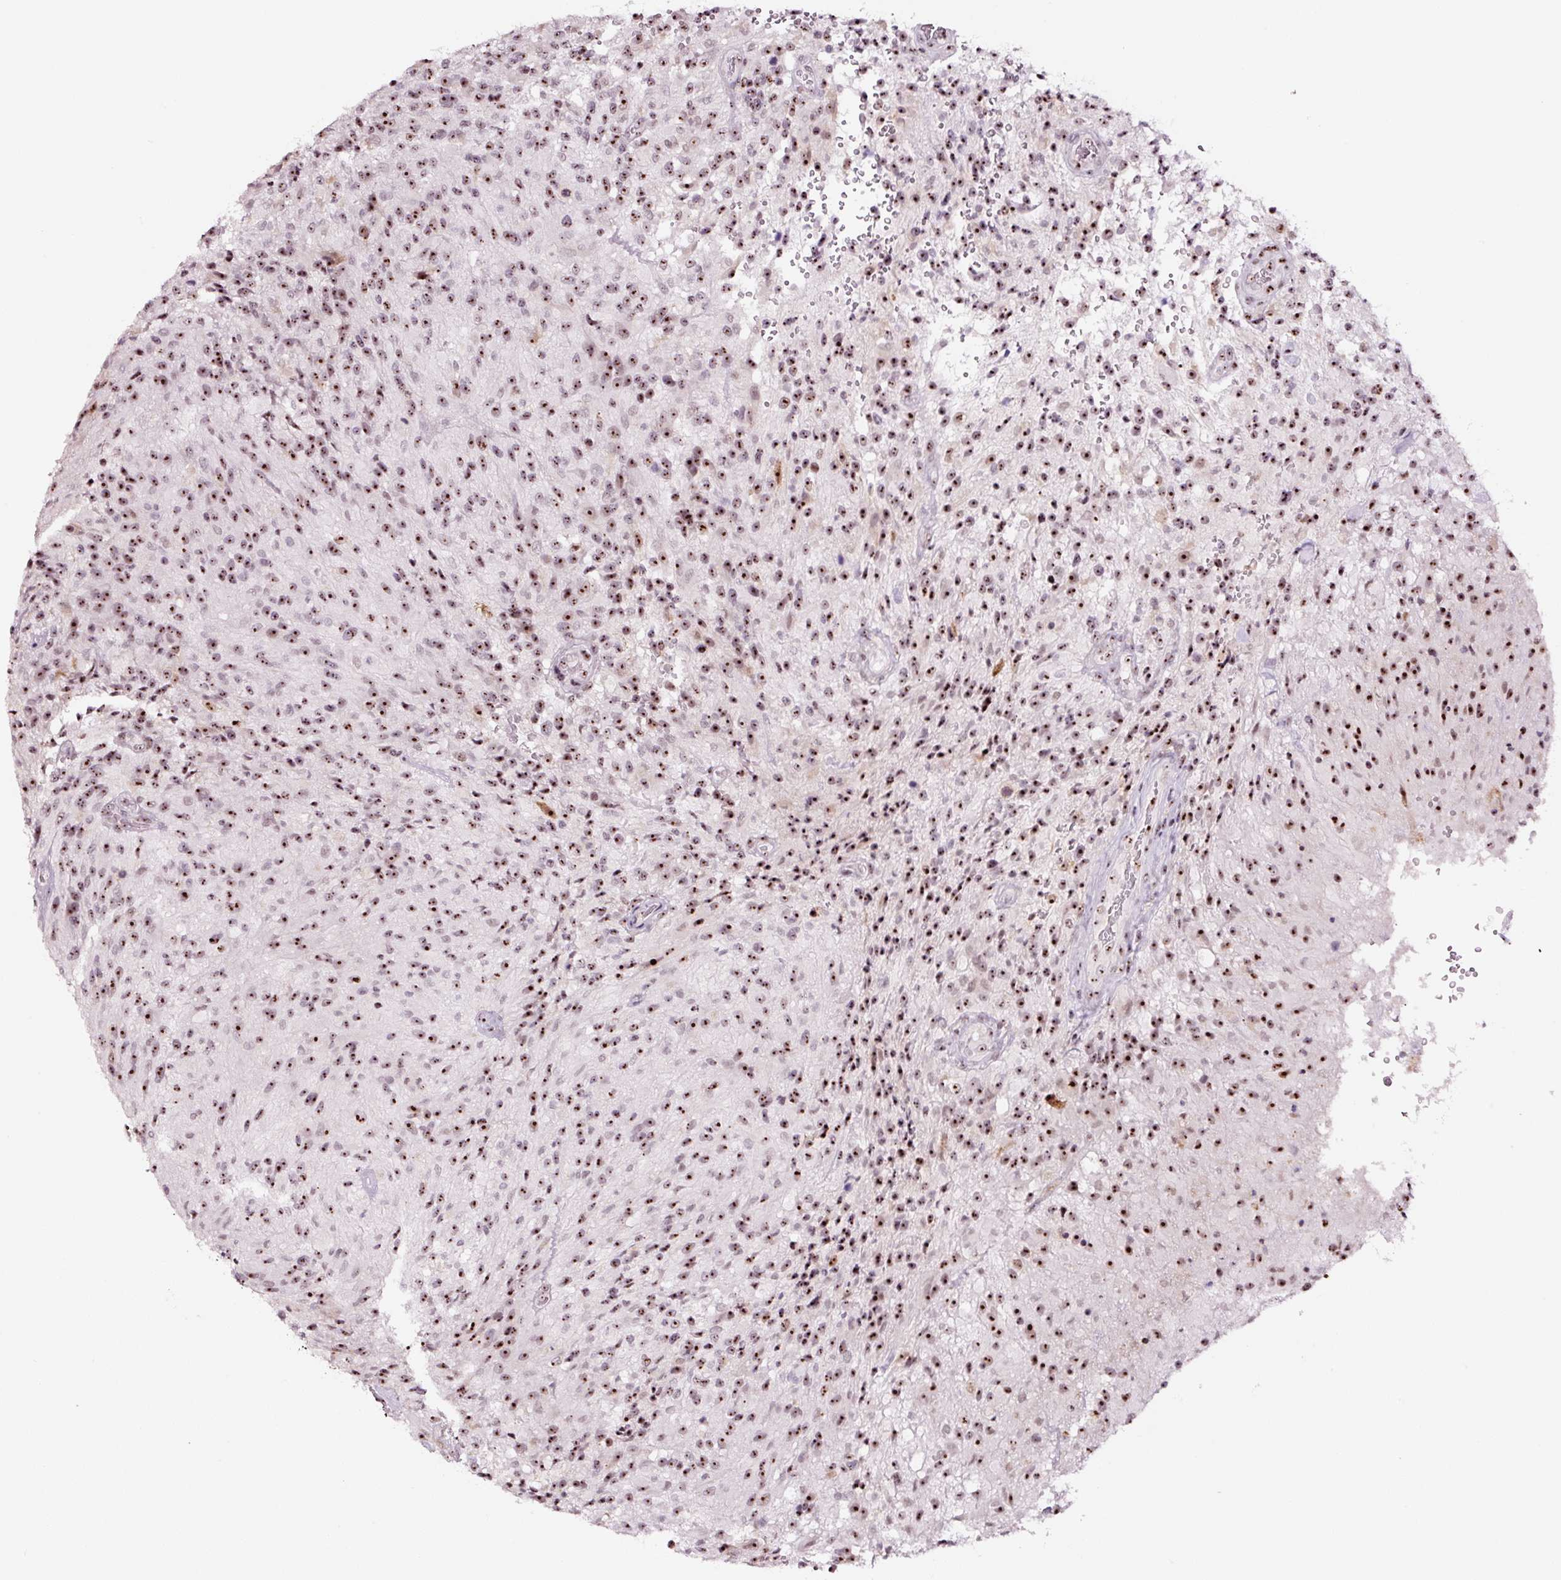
{"staining": {"intensity": "moderate", "quantity": ">75%", "location": "nuclear"}, "tissue": "glioma", "cell_type": "Tumor cells", "image_type": "cancer", "snomed": [{"axis": "morphology", "description": "Normal tissue, NOS"}, {"axis": "morphology", "description": "Glioma, malignant, High grade"}, {"axis": "topography", "description": "Cerebral cortex"}], "caption": "Glioma stained with a brown dye reveals moderate nuclear positive expression in about >75% of tumor cells.", "gene": "GNL3", "patient": {"sex": "male", "age": 56}}